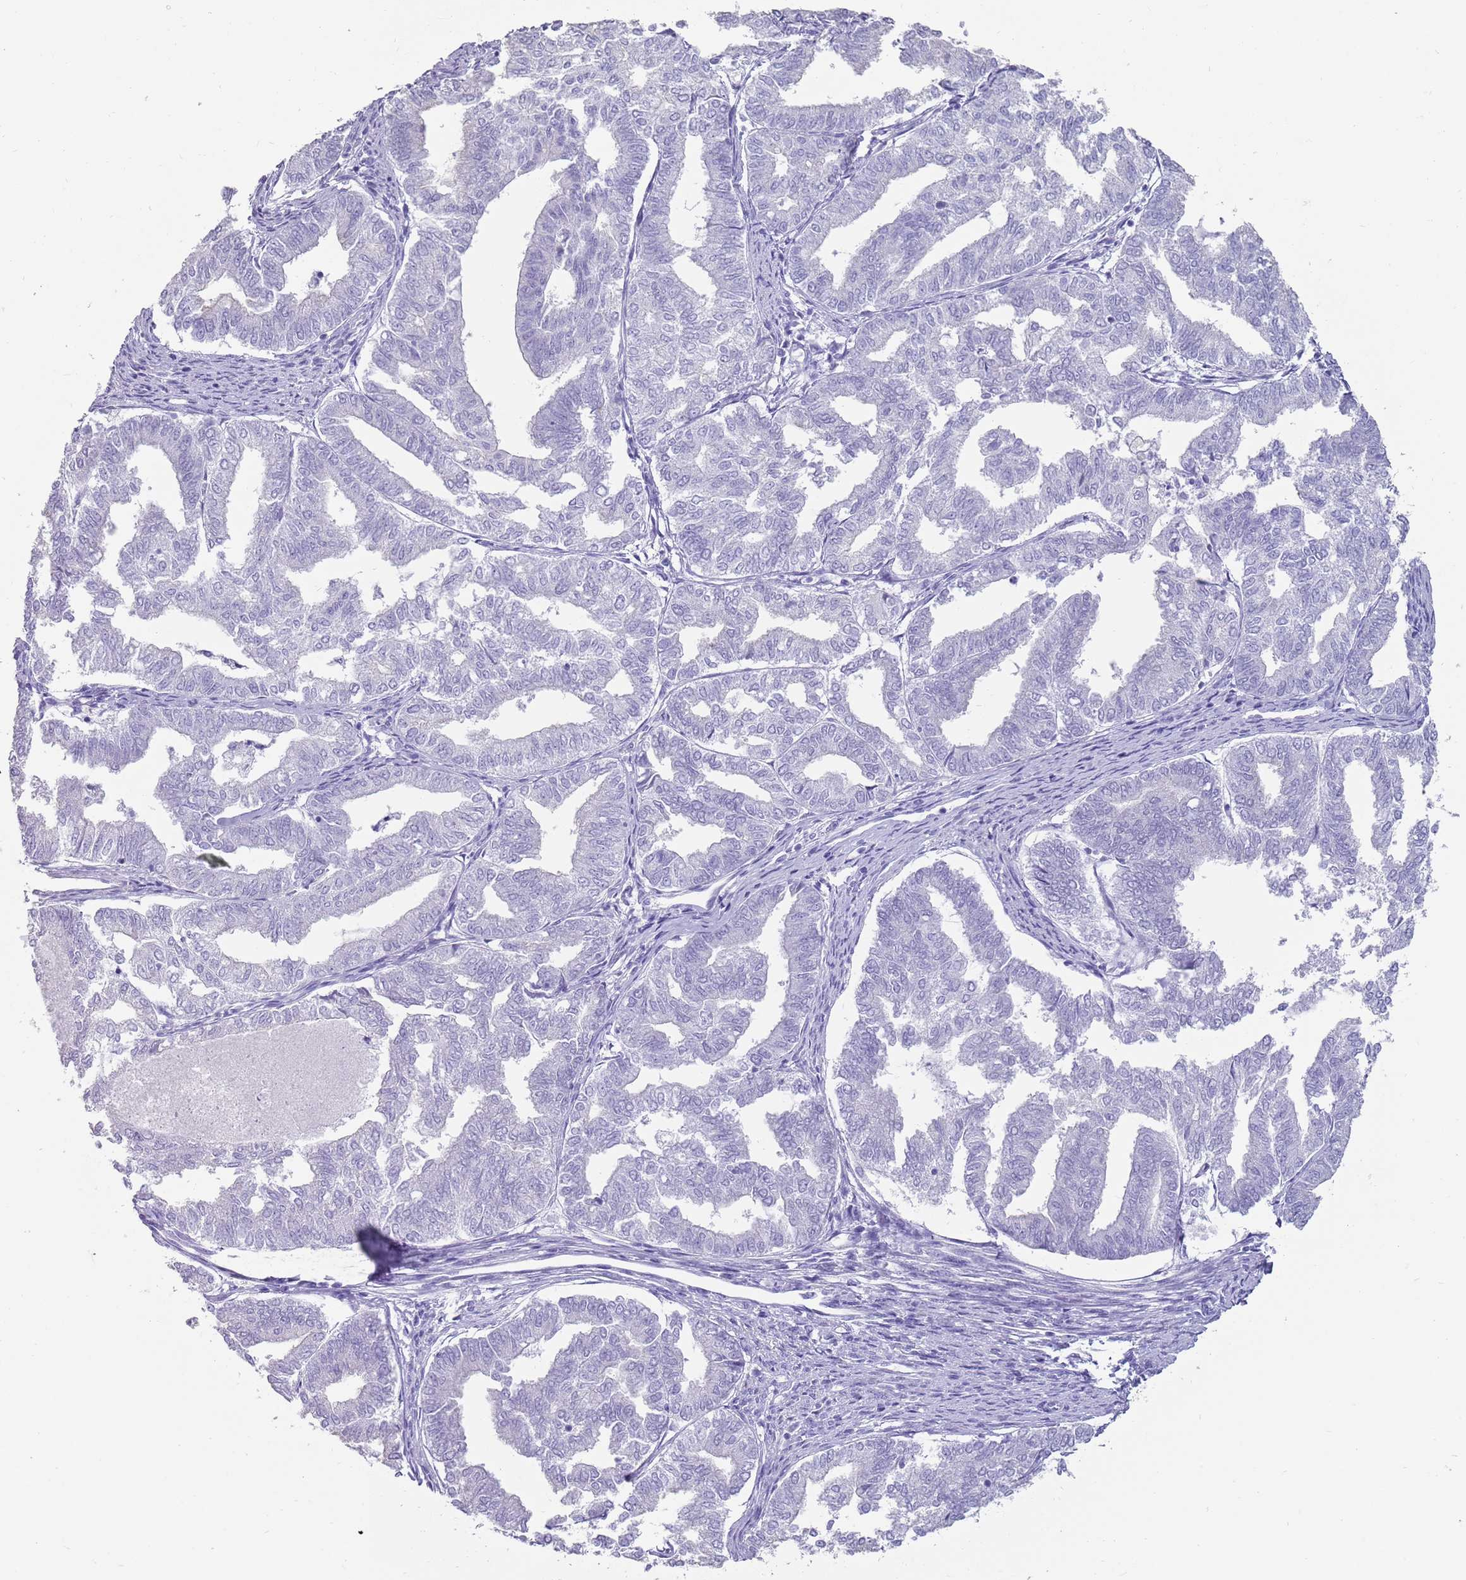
{"staining": {"intensity": "negative", "quantity": "none", "location": "none"}, "tissue": "endometrial cancer", "cell_type": "Tumor cells", "image_type": "cancer", "snomed": [{"axis": "morphology", "description": "Adenocarcinoma, NOS"}, {"axis": "topography", "description": "Endometrium"}], "caption": "Endometrial cancer (adenocarcinoma) was stained to show a protein in brown. There is no significant positivity in tumor cells.", "gene": "NBPF3", "patient": {"sex": "female", "age": 79}}